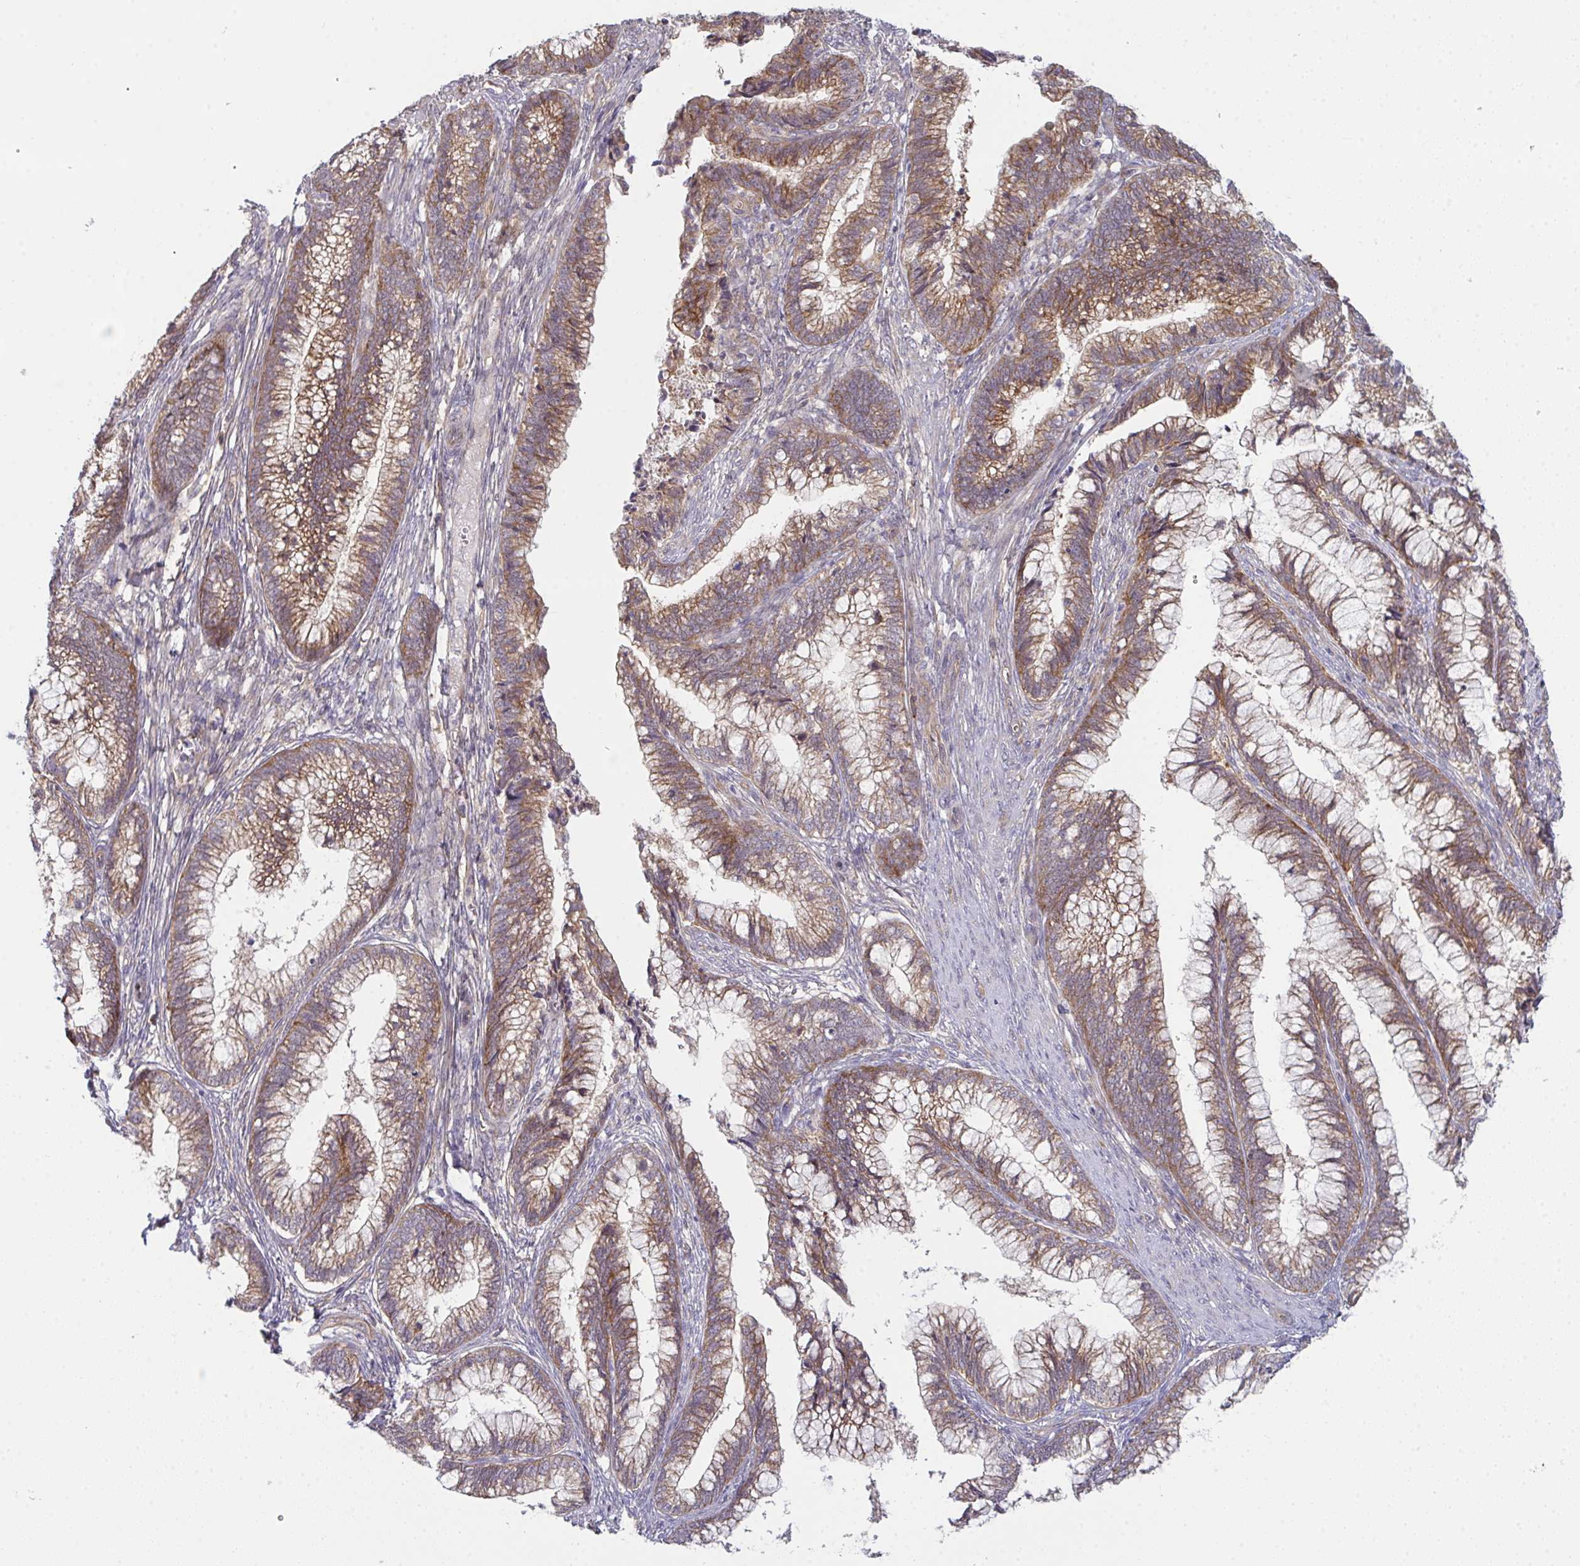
{"staining": {"intensity": "moderate", "quantity": ">75%", "location": "cytoplasmic/membranous"}, "tissue": "cervical cancer", "cell_type": "Tumor cells", "image_type": "cancer", "snomed": [{"axis": "morphology", "description": "Adenocarcinoma, NOS"}, {"axis": "topography", "description": "Cervix"}], "caption": "This photomicrograph shows immunohistochemistry (IHC) staining of human cervical adenocarcinoma, with medium moderate cytoplasmic/membranous staining in approximately >75% of tumor cells.", "gene": "CASP9", "patient": {"sex": "female", "age": 44}}